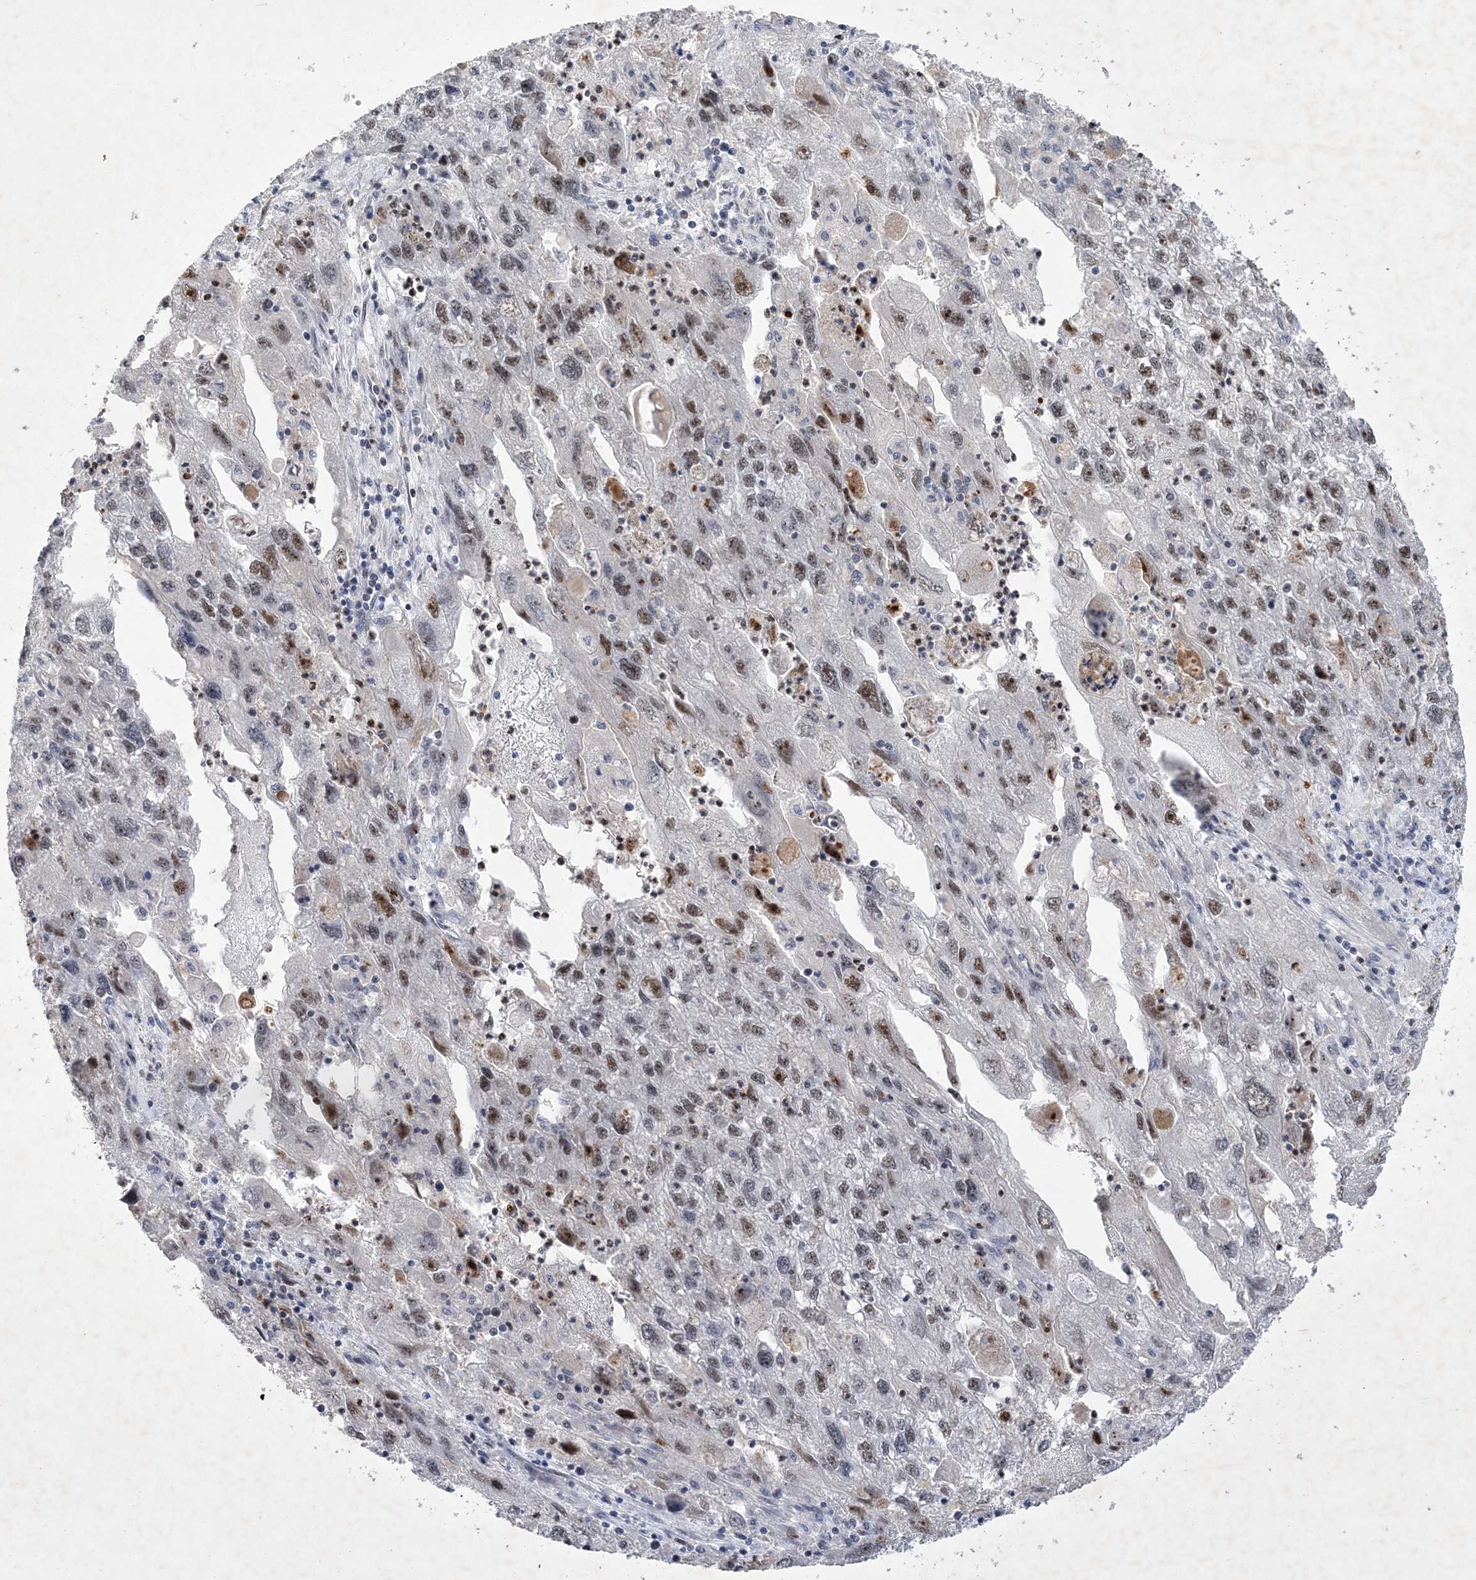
{"staining": {"intensity": "moderate", "quantity": "25%-75%", "location": "nuclear"}, "tissue": "endometrial cancer", "cell_type": "Tumor cells", "image_type": "cancer", "snomed": [{"axis": "morphology", "description": "Adenocarcinoma, NOS"}, {"axis": "topography", "description": "Endometrium"}], "caption": "Immunohistochemistry micrograph of human endometrial adenocarcinoma stained for a protein (brown), which reveals medium levels of moderate nuclear staining in approximately 25%-75% of tumor cells.", "gene": "NPM3", "patient": {"sex": "female", "age": 49}}